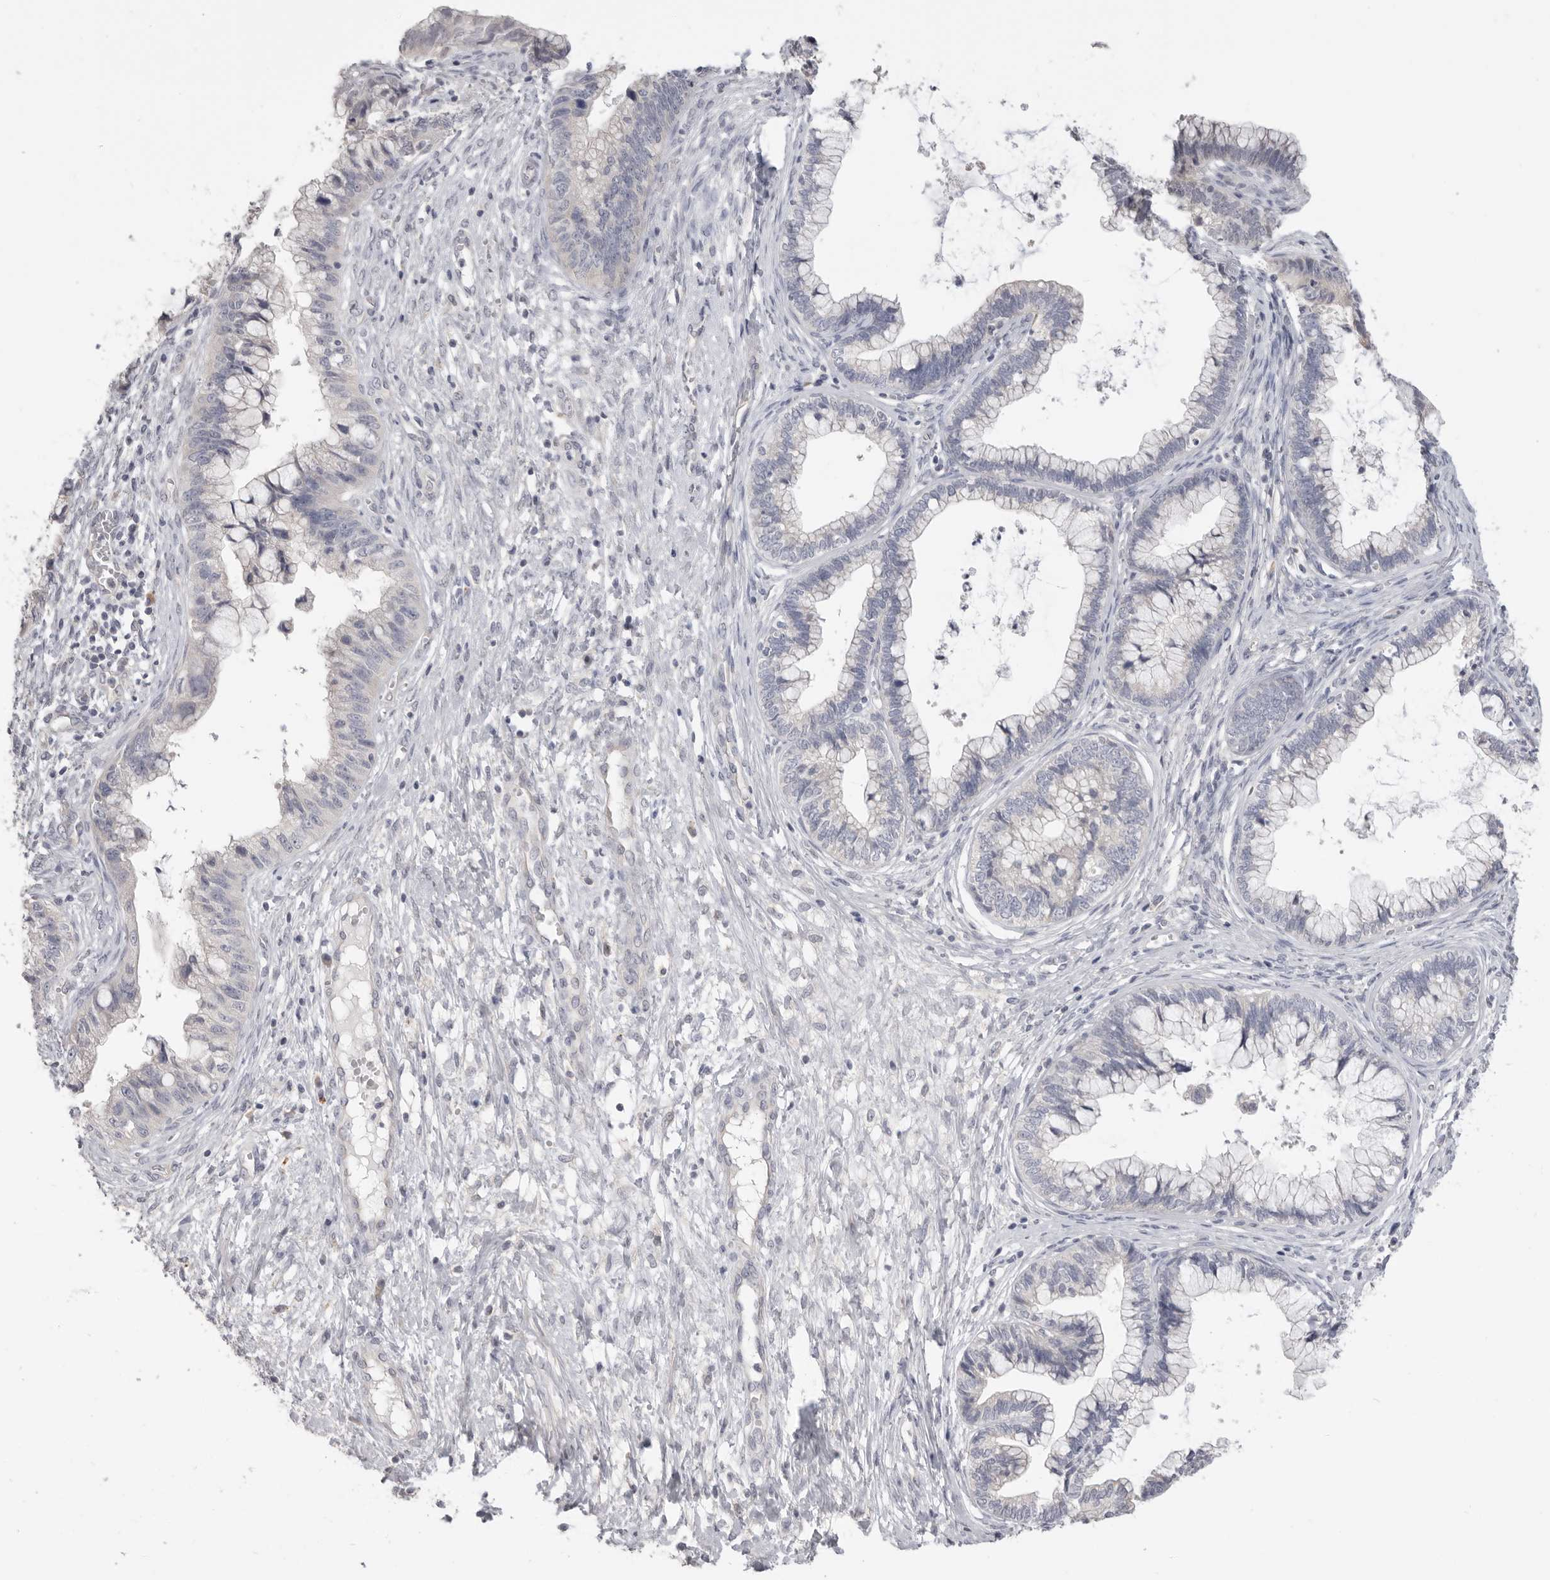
{"staining": {"intensity": "negative", "quantity": "none", "location": "none"}, "tissue": "cervical cancer", "cell_type": "Tumor cells", "image_type": "cancer", "snomed": [{"axis": "morphology", "description": "Adenocarcinoma, NOS"}, {"axis": "topography", "description": "Cervix"}], "caption": "Image shows no protein expression in tumor cells of cervical cancer tissue. (Stains: DAB (3,3'-diaminobenzidine) immunohistochemistry with hematoxylin counter stain, Microscopy: brightfield microscopy at high magnification).", "gene": "XIRP1", "patient": {"sex": "female", "age": 44}}